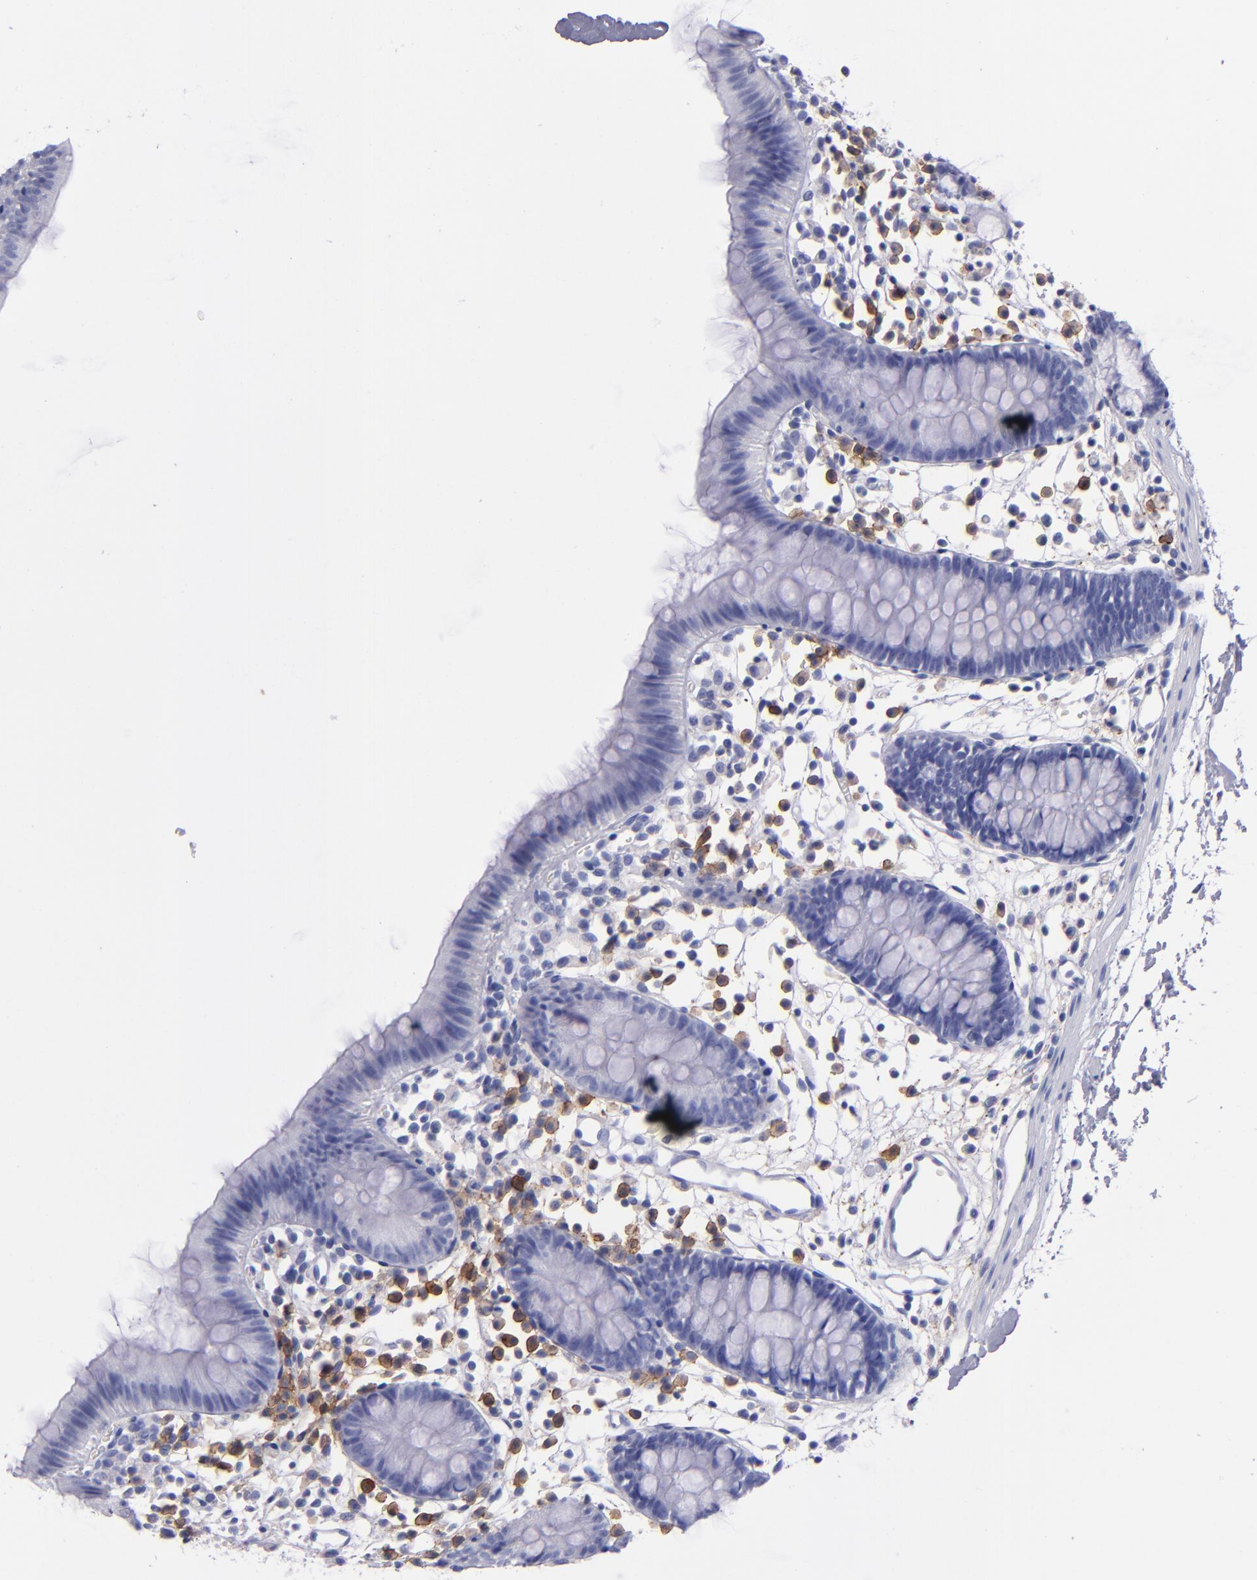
{"staining": {"intensity": "negative", "quantity": "none", "location": "none"}, "tissue": "colon", "cell_type": "Endothelial cells", "image_type": "normal", "snomed": [{"axis": "morphology", "description": "Normal tissue, NOS"}, {"axis": "topography", "description": "Colon"}], "caption": "The immunohistochemistry (IHC) photomicrograph has no significant positivity in endothelial cells of colon. (DAB (3,3'-diaminobenzidine) IHC with hematoxylin counter stain).", "gene": "CD38", "patient": {"sex": "male", "age": 14}}